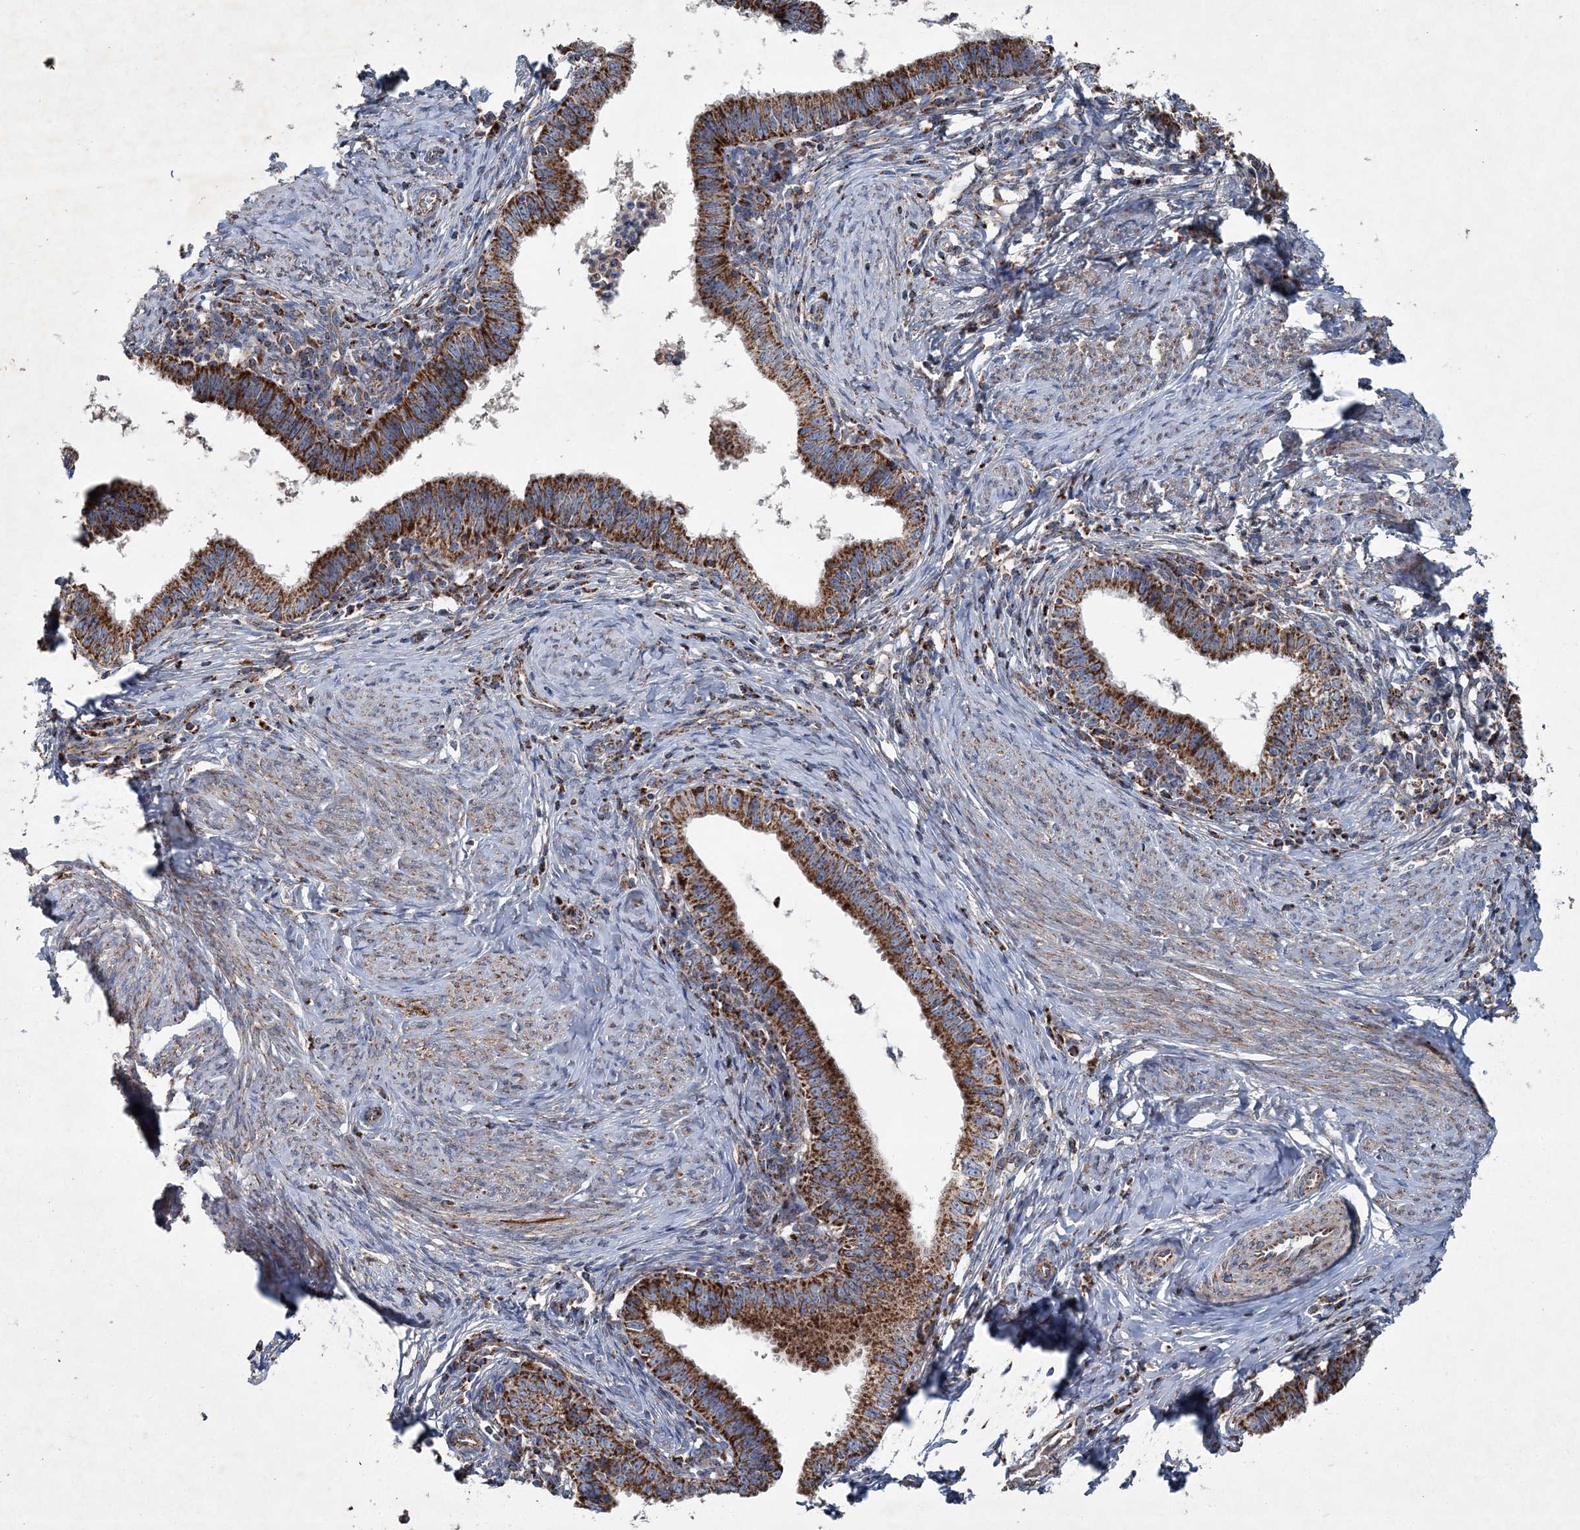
{"staining": {"intensity": "strong", "quantity": ">75%", "location": "cytoplasmic/membranous"}, "tissue": "cervical cancer", "cell_type": "Tumor cells", "image_type": "cancer", "snomed": [{"axis": "morphology", "description": "Adenocarcinoma, NOS"}, {"axis": "topography", "description": "Cervix"}], "caption": "DAB immunohistochemical staining of adenocarcinoma (cervical) exhibits strong cytoplasmic/membranous protein expression in about >75% of tumor cells.", "gene": "SPAG16", "patient": {"sex": "female", "age": 36}}